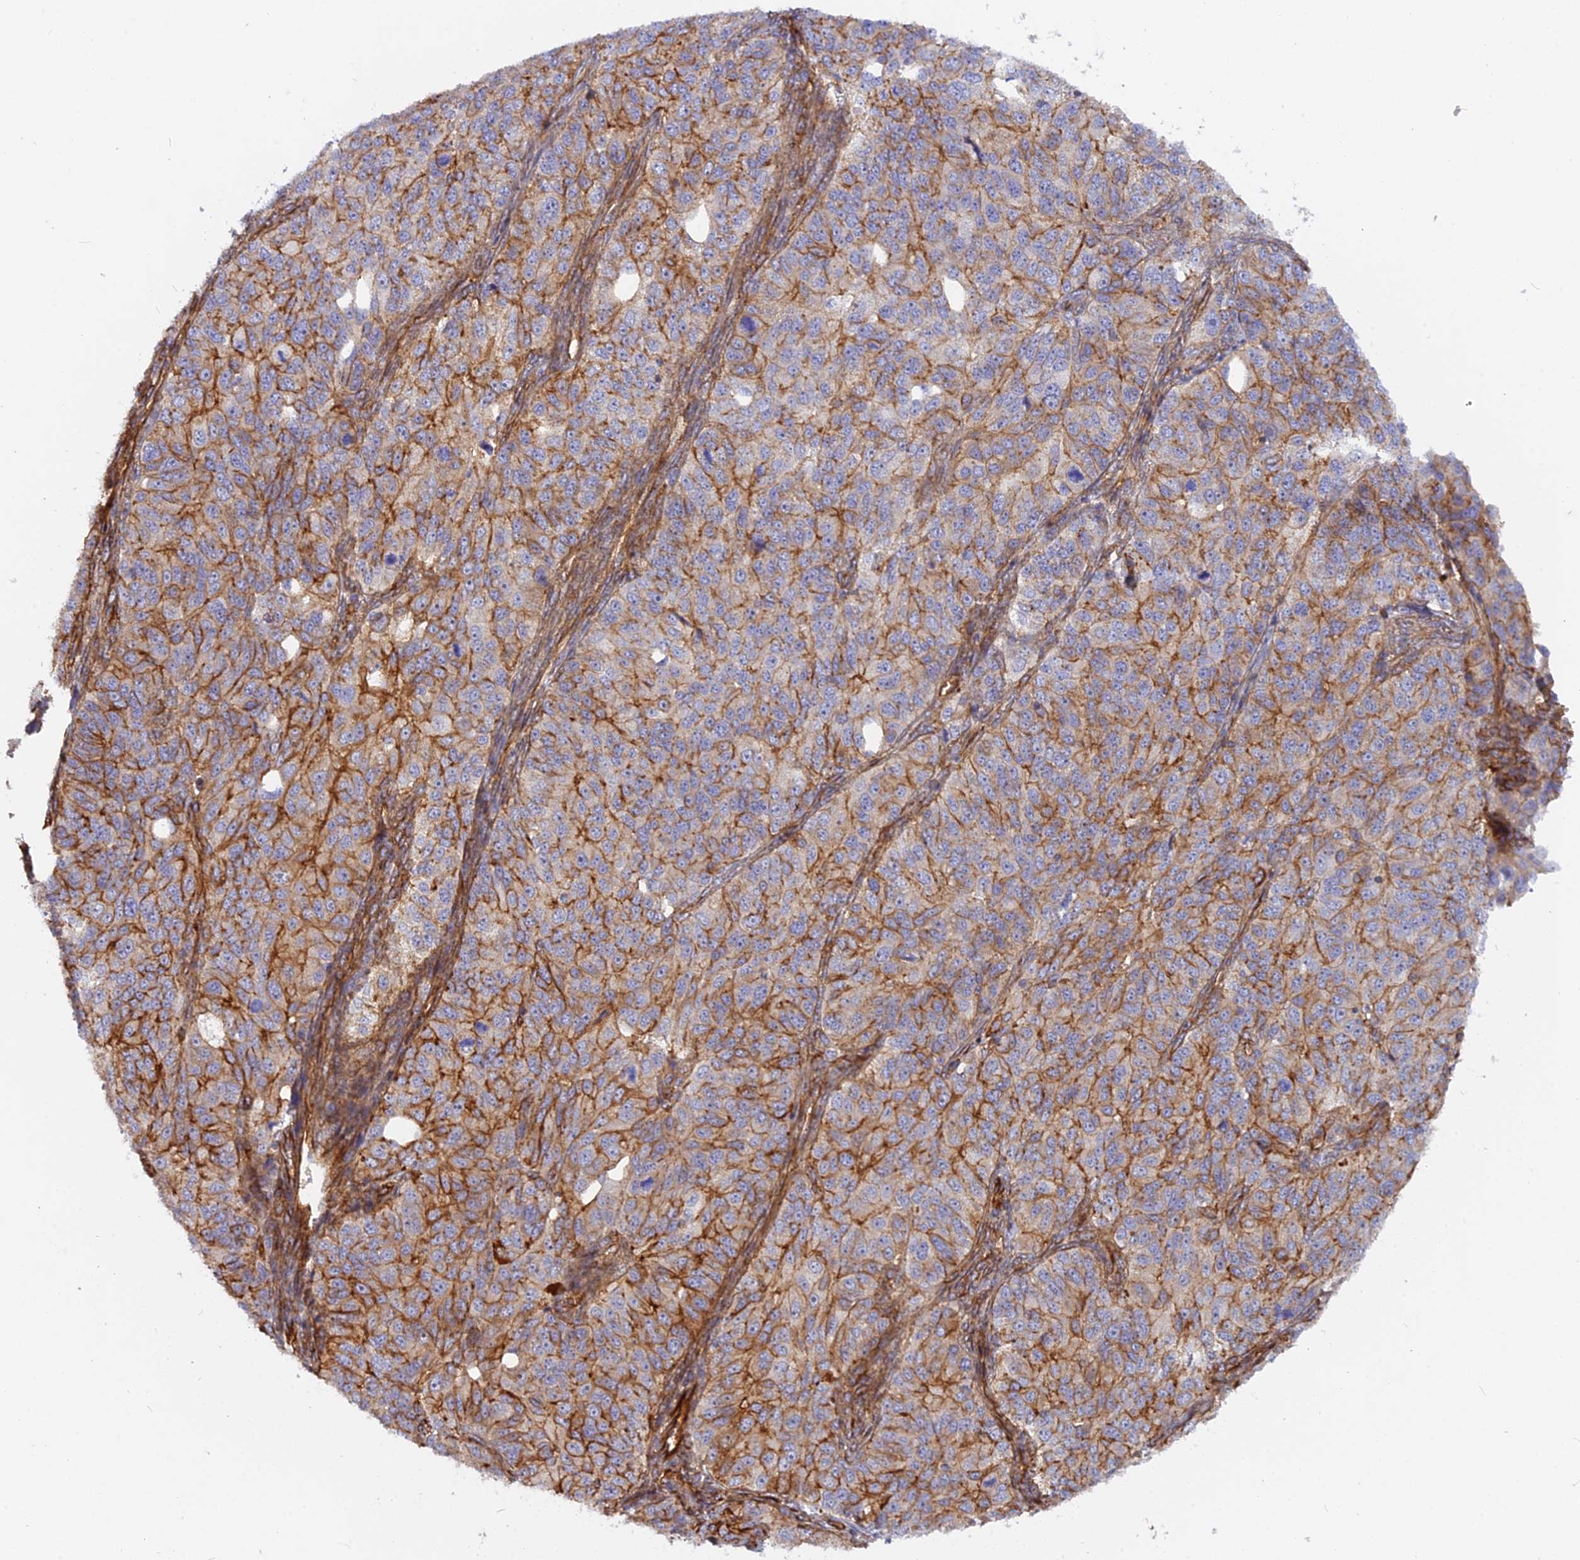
{"staining": {"intensity": "moderate", "quantity": ">75%", "location": "cytoplasmic/membranous"}, "tissue": "ovarian cancer", "cell_type": "Tumor cells", "image_type": "cancer", "snomed": [{"axis": "morphology", "description": "Carcinoma, endometroid"}, {"axis": "topography", "description": "Ovary"}], "caption": "IHC (DAB (3,3'-diaminobenzidine)) staining of ovarian endometroid carcinoma demonstrates moderate cytoplasmic/membranous protein staining in about >75% of tumor cells.", "gene": "CNBD2", "patient": {"sex": "female", "age": 51}}